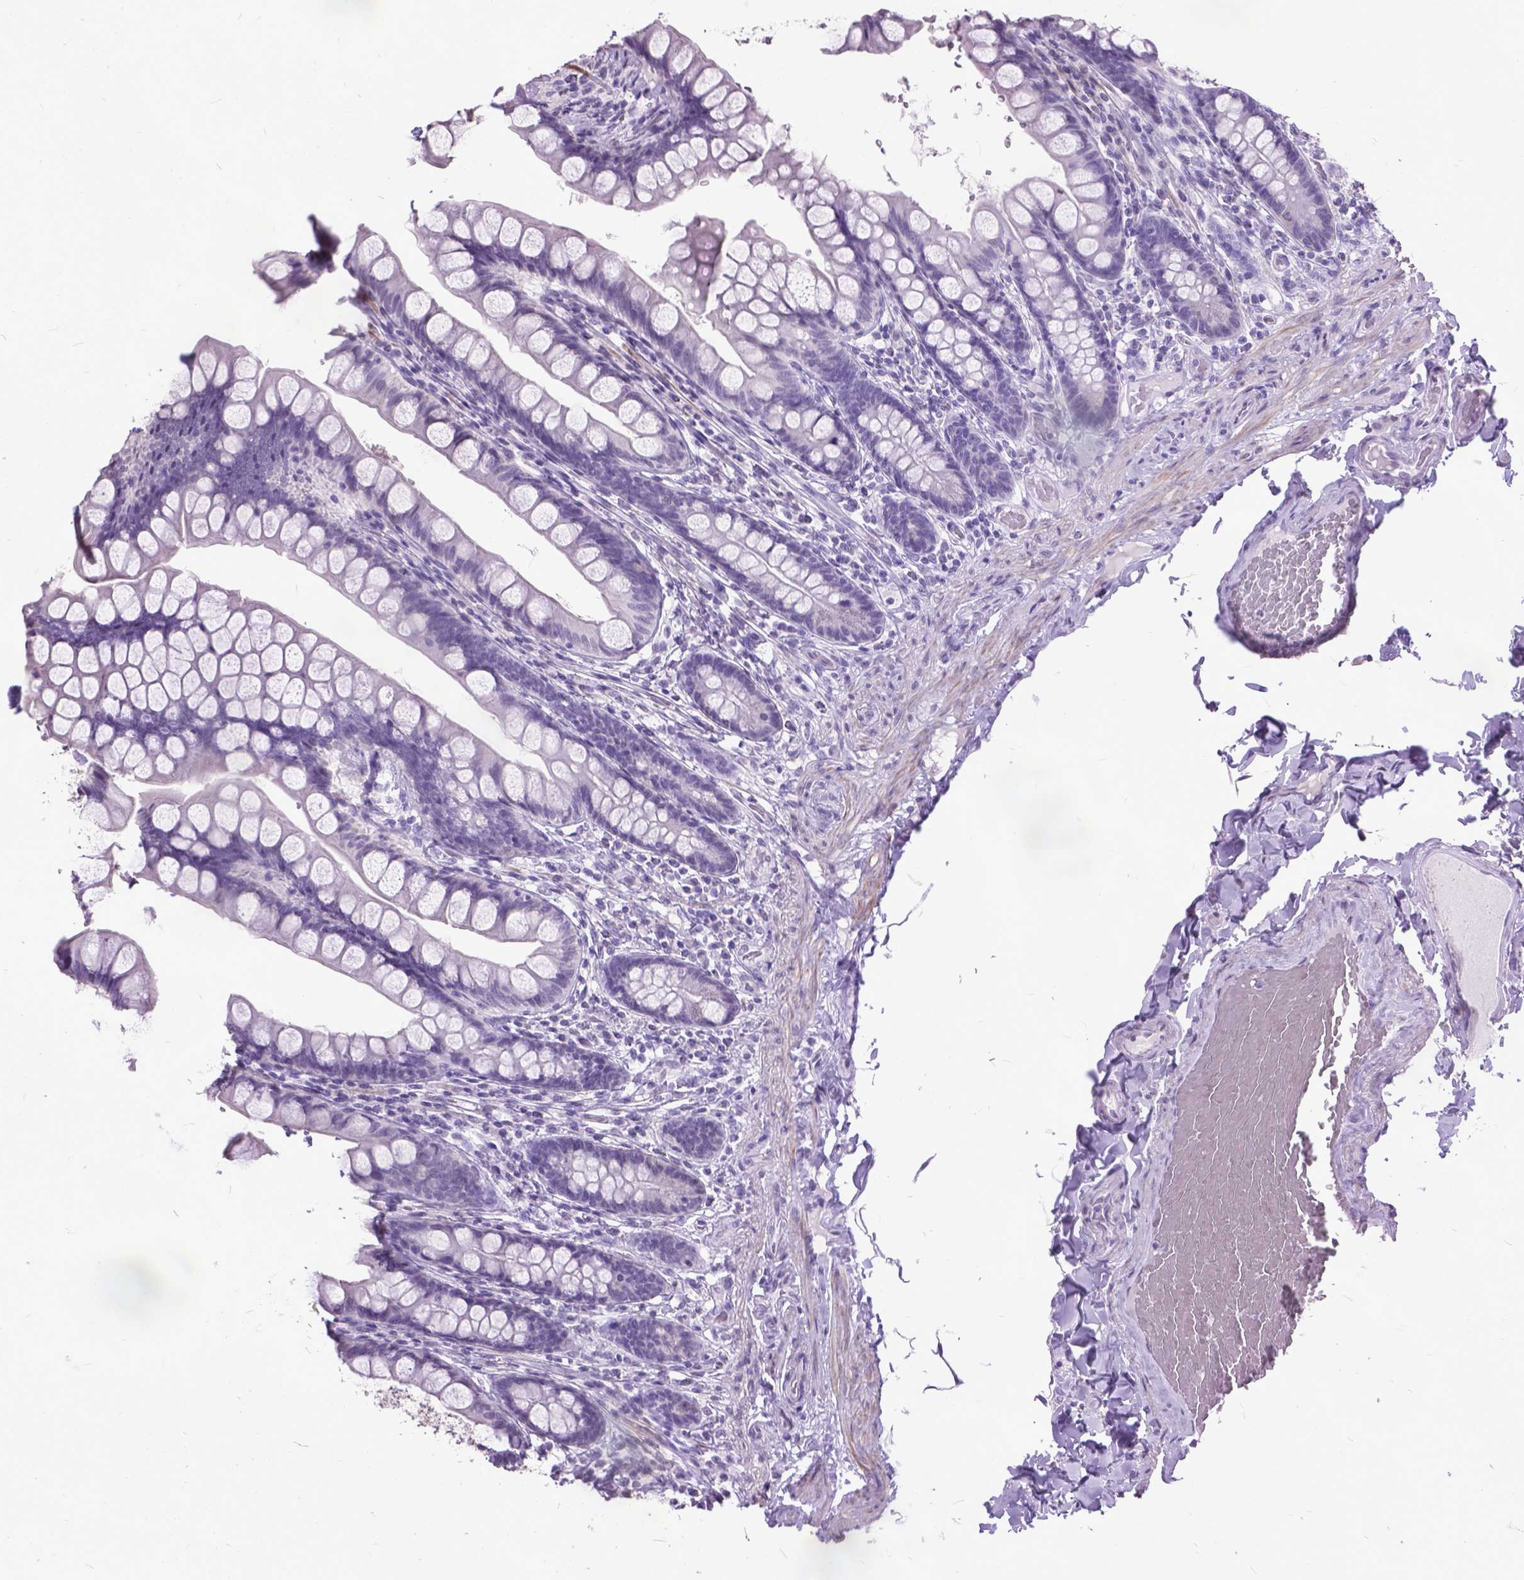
{"staining": {"intensity": "negative", "quantity": "none", "location": "none"}, "tissue": "small intestine", "cell_type": "Glandular cells", "image_type": "normal", "snomed": [{"axis": "morphology", "description": "Normal tissue, NOS"}, {"axis": "topography", "description": "Small intestine"}], "caption": "The photomicrograph shows no staining of glandular cells in normal small intestine.", "gene": "MARCHF10", "patient": {"sex": "male", "age": 70}}